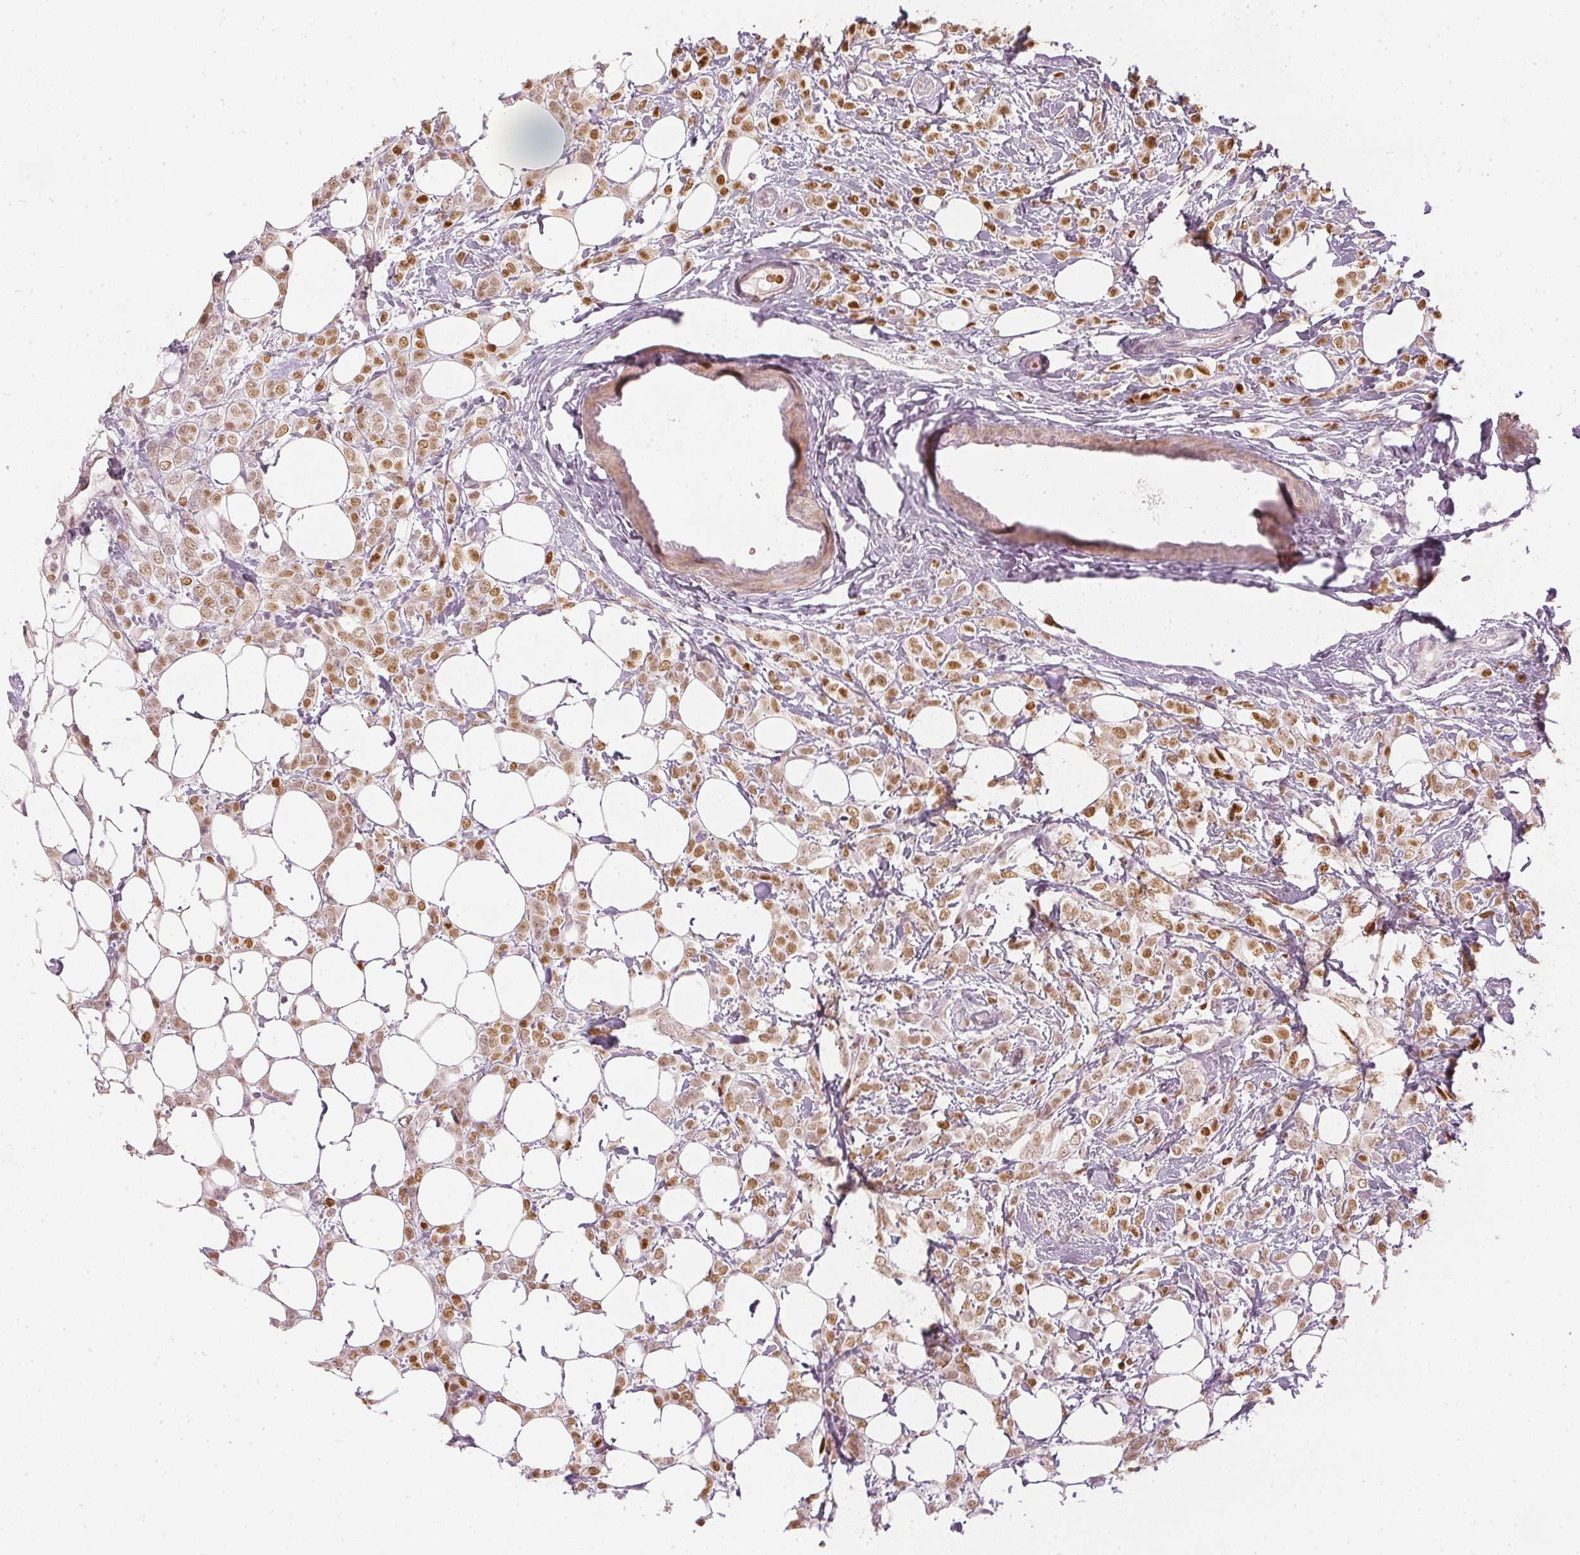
{"staining": {"intensity": "moderate", "quantity": ">75%", "location": "nuclear"}, "tissue": "breast cancer", "cell_type": "Tumor cells", "image_type": "cancer", "snomed": [{"axis": "morphology", "description": "Lobular carcinoma"}, {"axis": "topography", "description": "Breast"}], "caption": "Immunohistochemistry image of human breast cancer stained for a protein (brown), which exhibits medium levels of moderate nuclear positivity in approximately >75% of tumor cells.", "gene": "SLC39A3", "patient": {"sex": "female", "age": 49}}